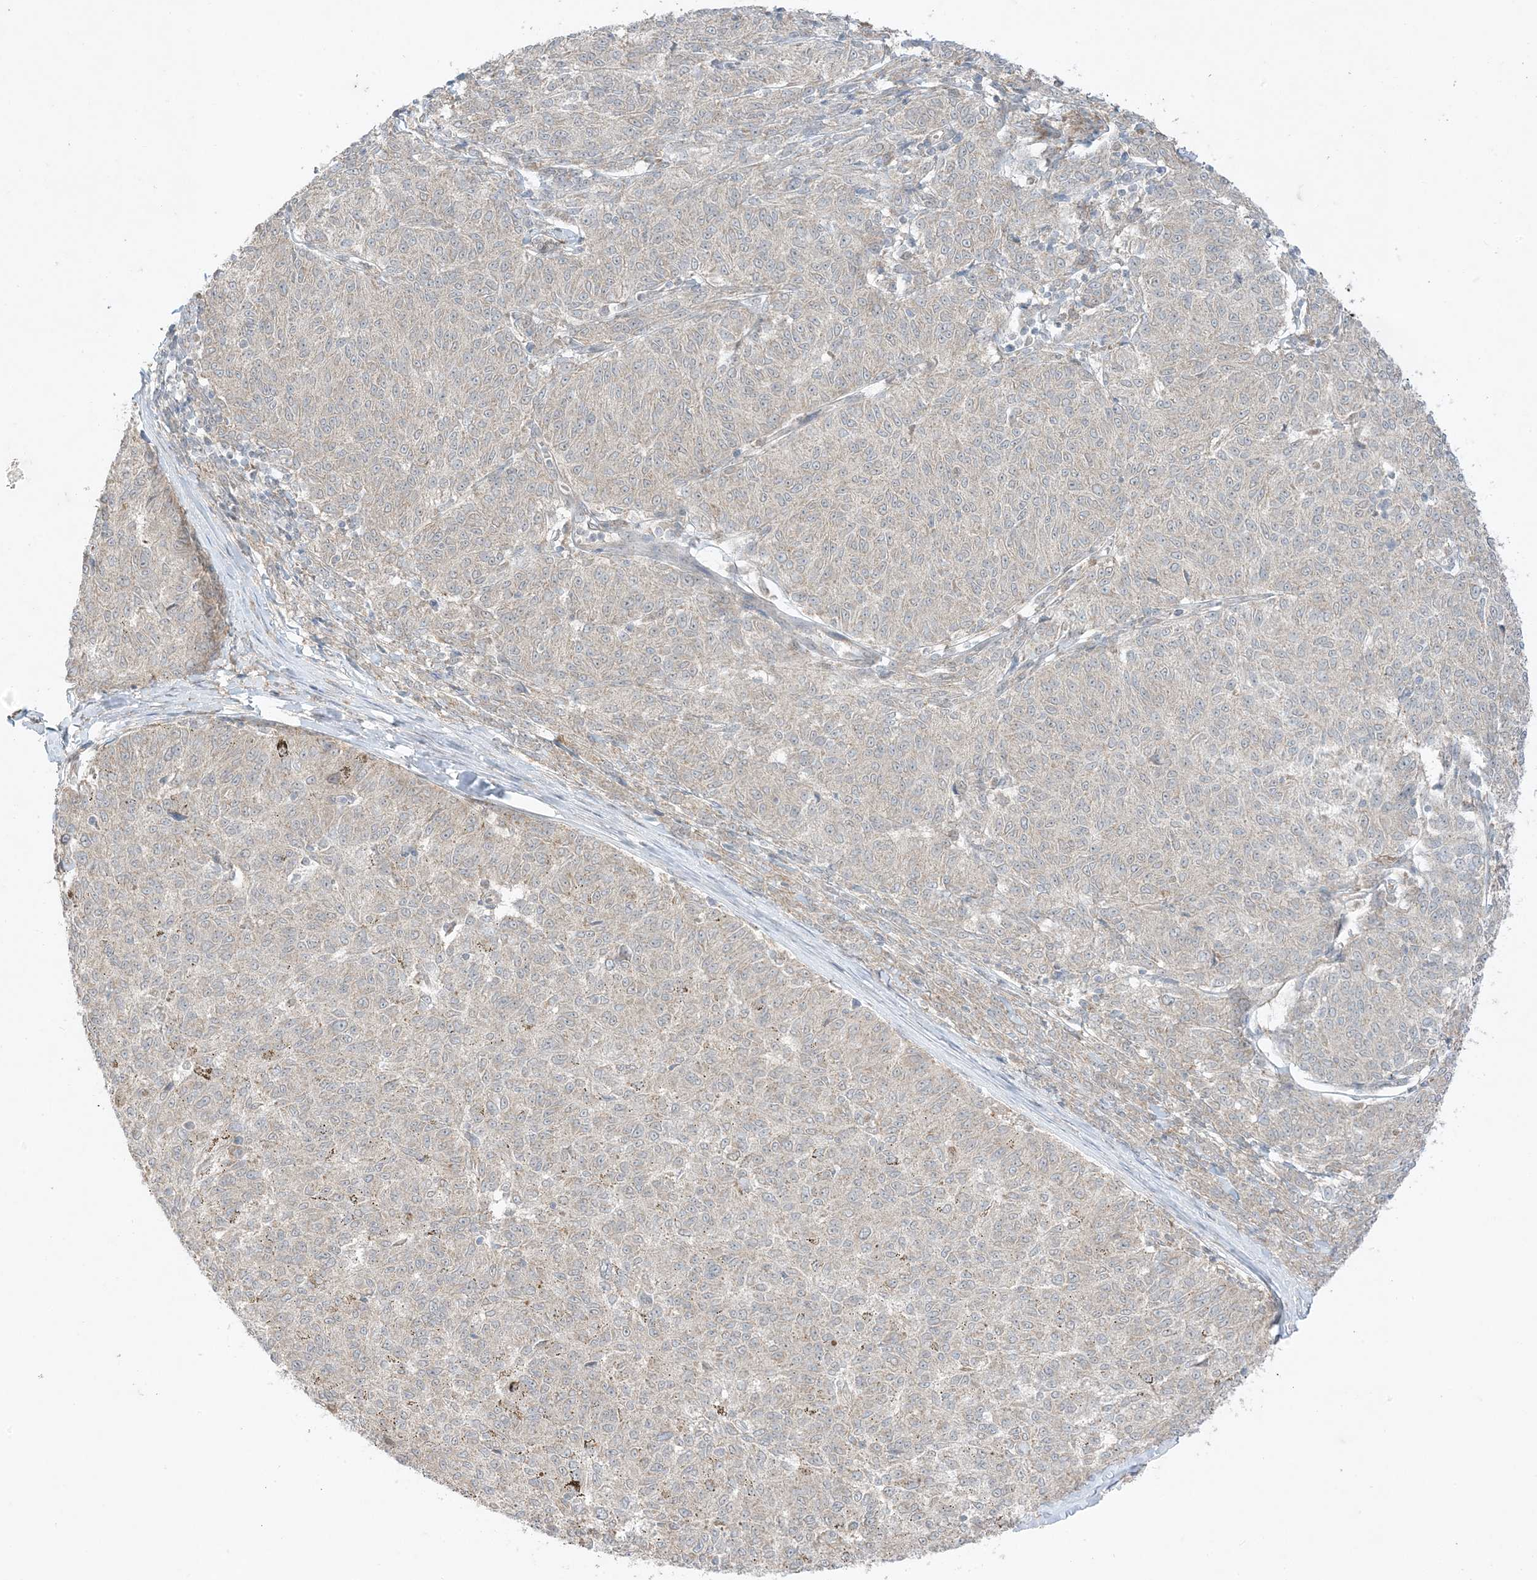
{"staining": {"intensity": "negative", "quantity": "none", "location": "none"}, "tissue": "melanoma", "cell_type": "Tumor cells", "image_type": "cancer", "snomed": [{"axis": "morphology", "description": "Malignant melanoma, NOS"}, {"axis": "topography", "description": "Skin"}], "caption": "This is an IHC histopathology image of malignant melanoma. There is no positivity in tumor cells.", "gene": "ODC1", "patient": {"sex": "female", "age": 72}}